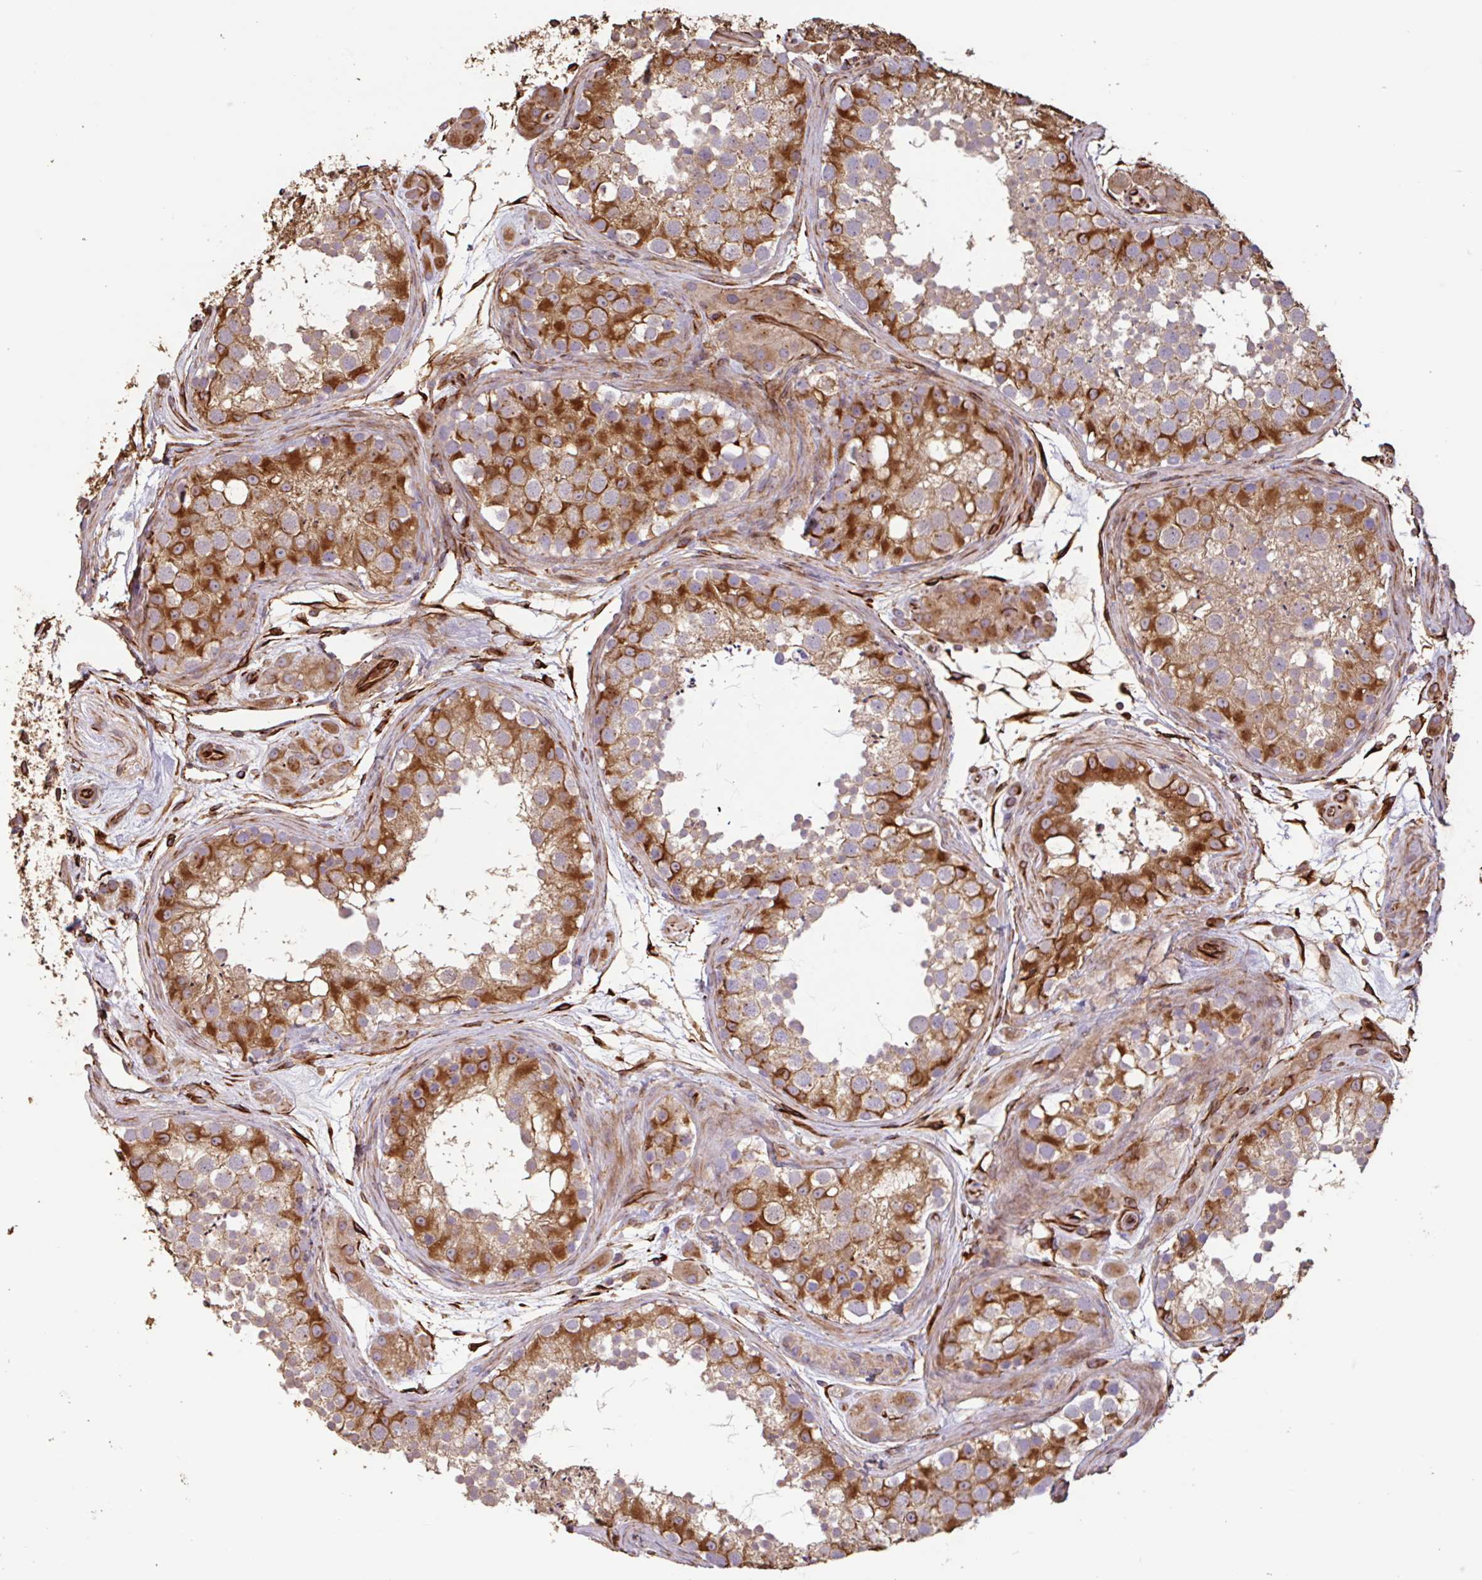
{"staining": {"intensity": "strong", "quantity": ">75%", "location": "cytoplasmic/membranous"}, "tissue": "testis", "cell_type": "Cells in seminiferous ducts", "image_type": "normal", "snomed": [{"axis": "morphology", "description": "Normal tissue, NOS"}, {"axis": "topography", "description": "Testis"}], "caption": "The photomicrograph displays a brown stain indicating the presence of a protein in the cytoplasmic/membranous of cells in seminiferous ducts in testis.", "gene": "ZNF790", "patient": {"sex": "male", "age": 41}}